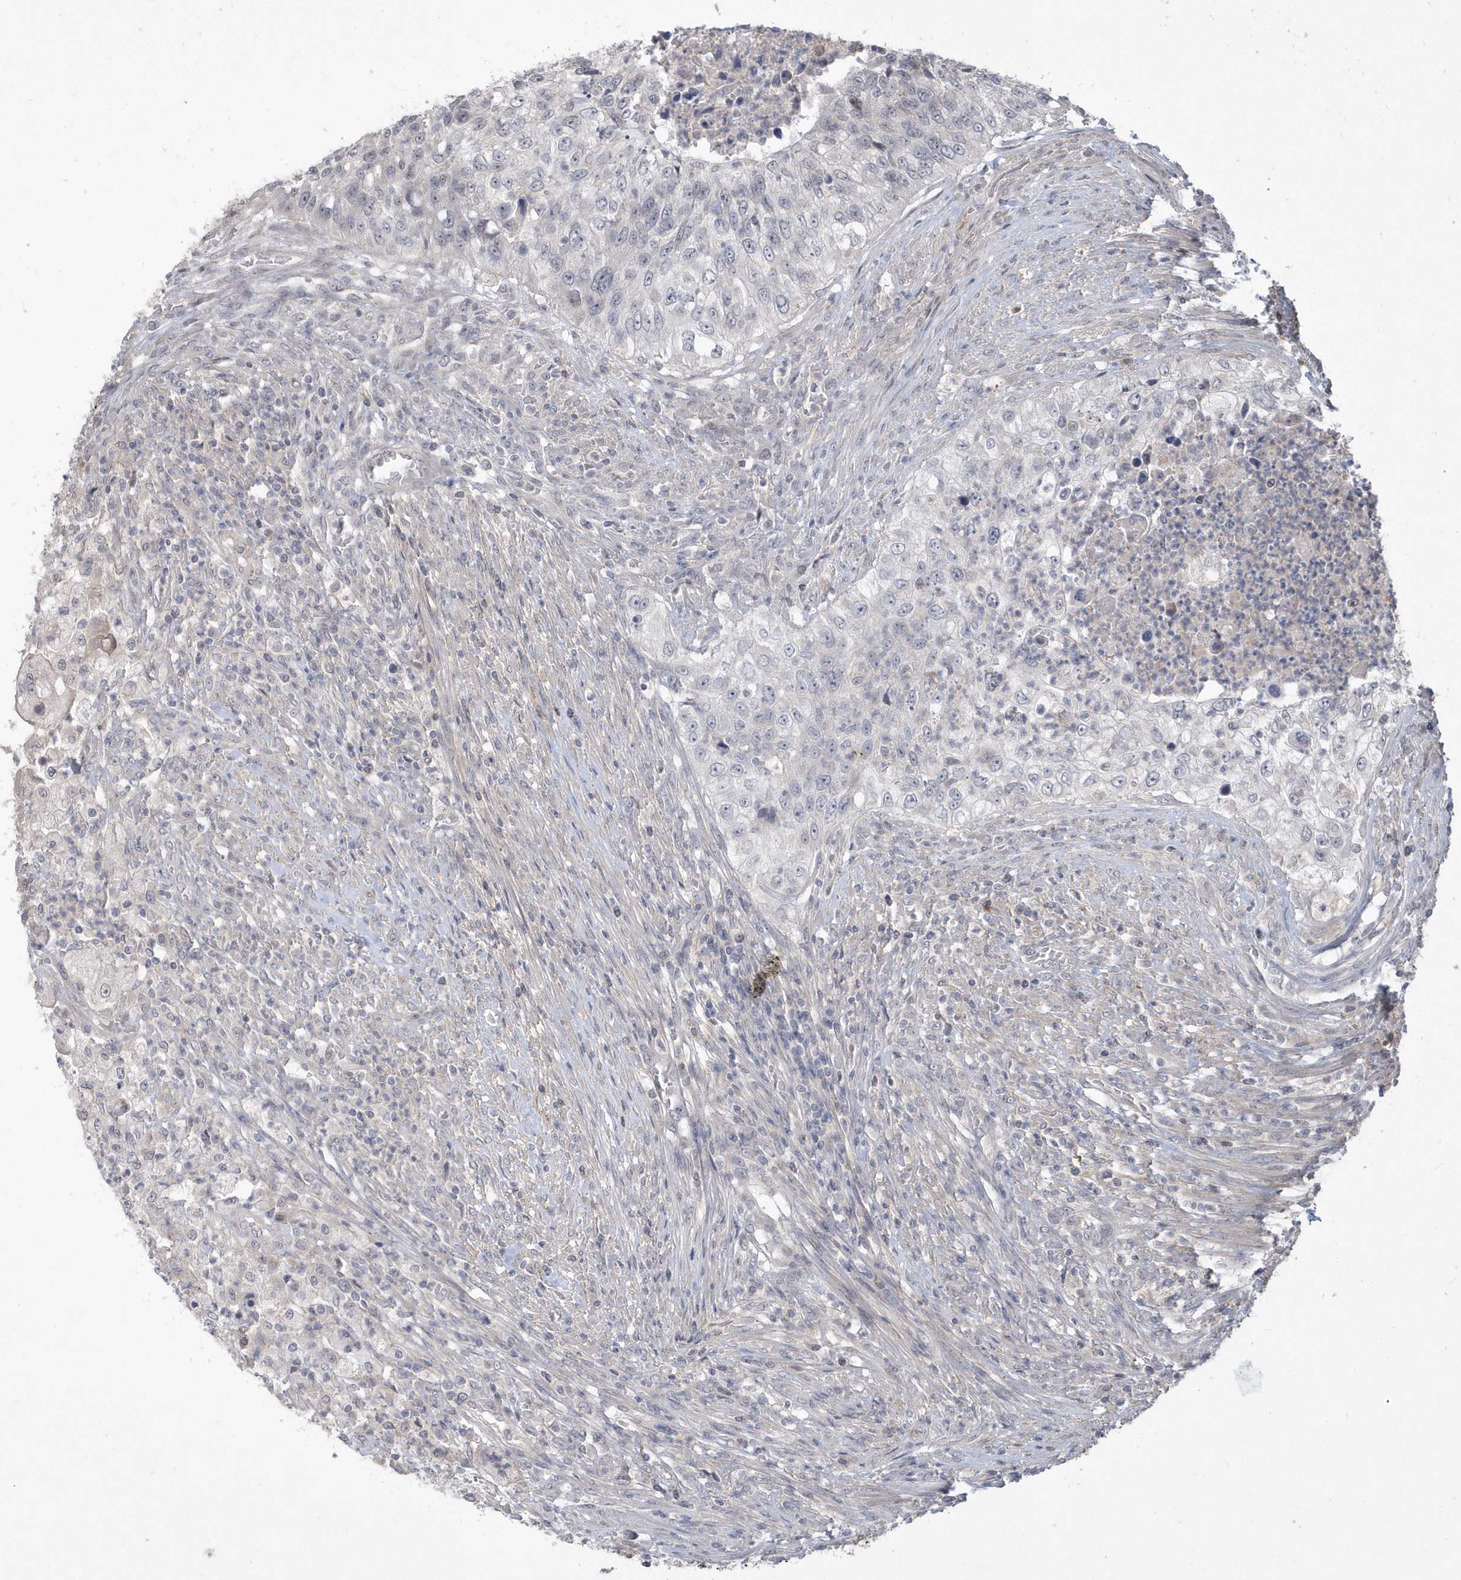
{"staining": {"intensity": "negative", "quantity": "none", "location": "none"}, "tissue": "urothelial cancer", "cell_type": "Tumor cells", "image_type": "cancer", "snomed": [{"axis": "morphology", "description": "Urothelial carcinoma, High grade"}, {"axis": "topography", "description": "Urinary bladder"}], "caption": "Tumor cells show no significant protein expression in high-grade urothelial carcinoma. (DAB immunohistochemistry (IHC) visualized using brightfield microscopy, high magnification).", "gene": "TSPEAR", "patient": {"sex": "female", "age": 60}}